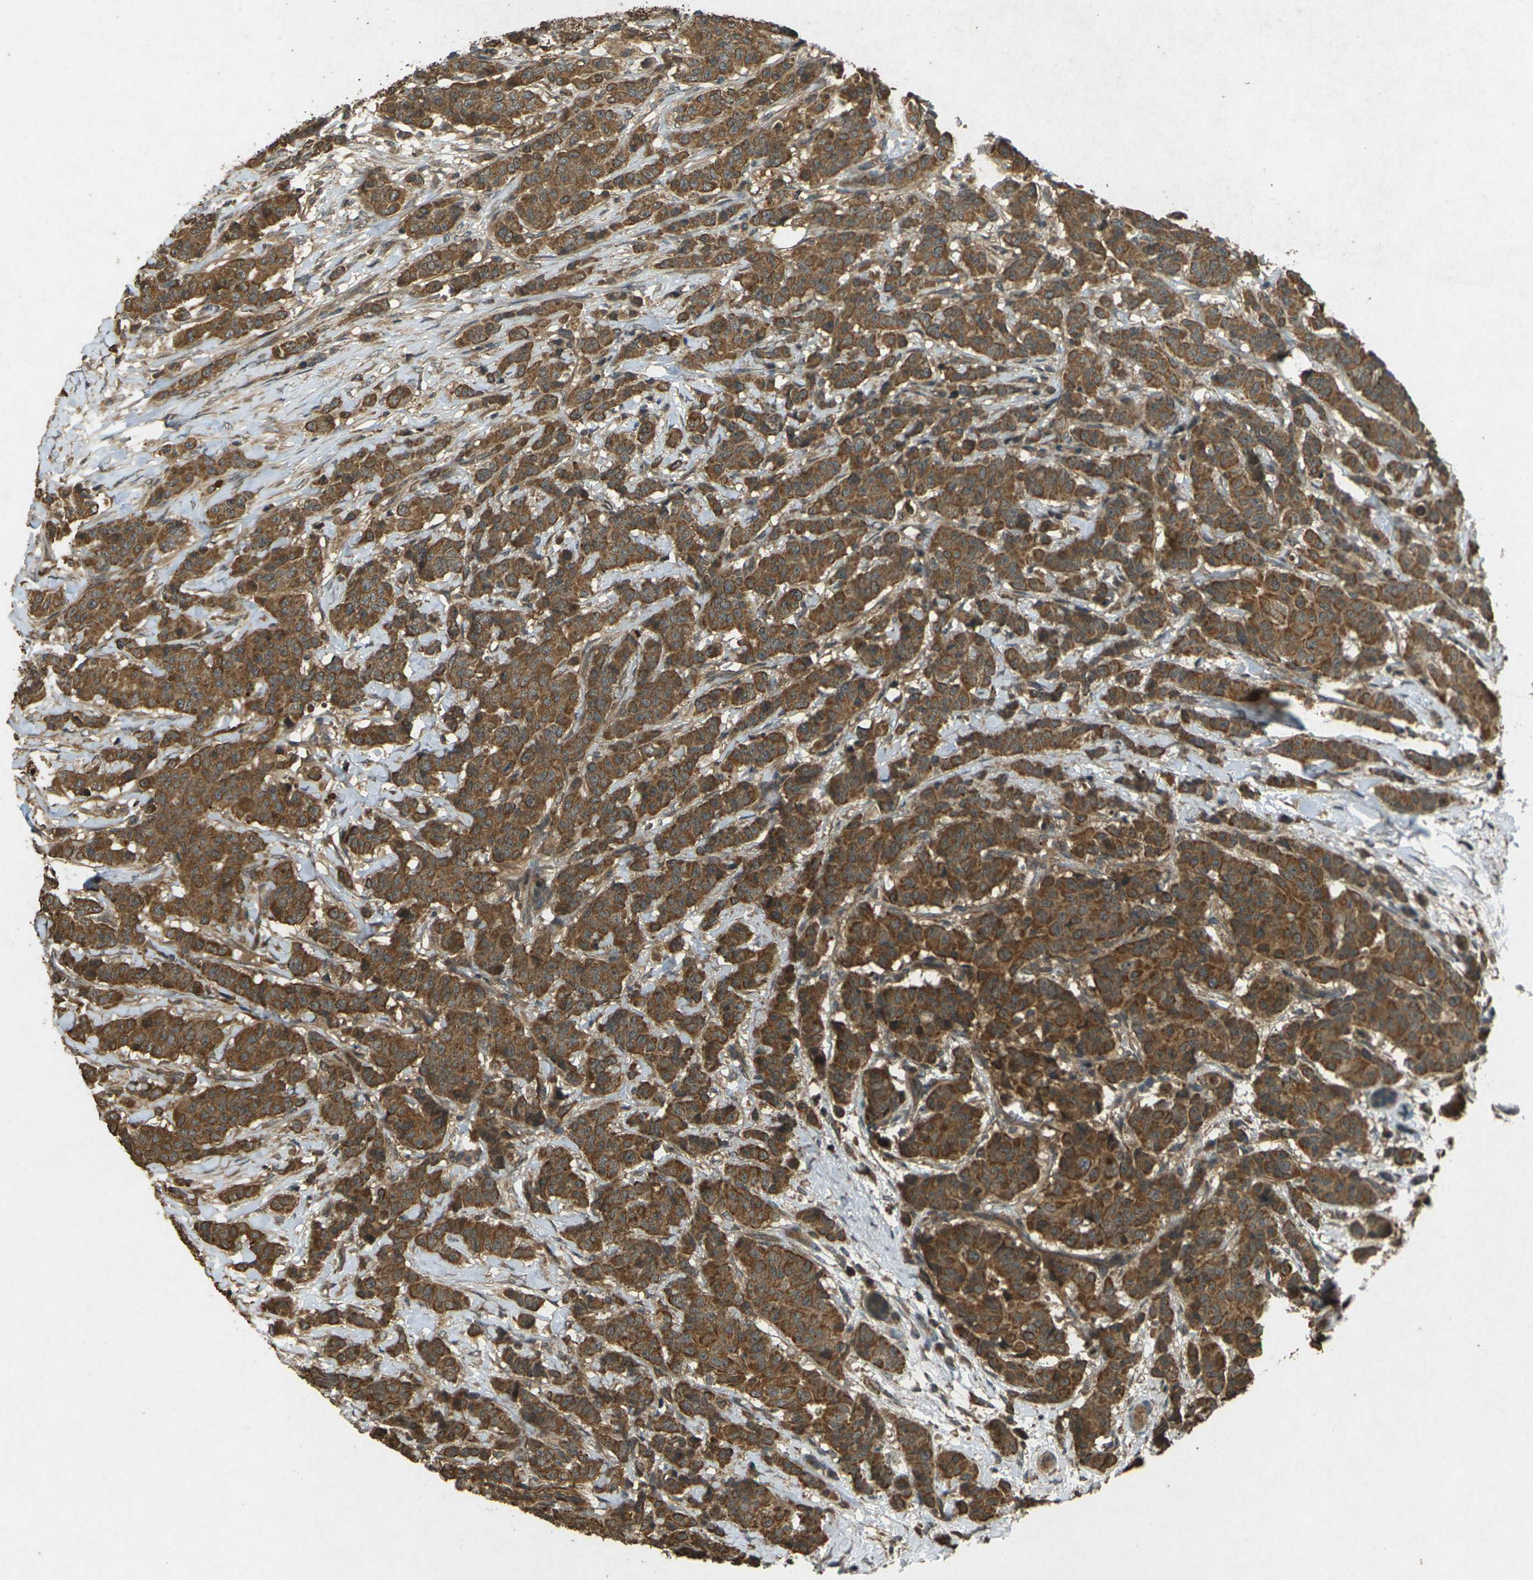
{"staining": {"intensity": "strong", "quantity": ">75%", "location": "cytoplasmic/membranous"}, "tissue": "breast cancer", "cell_type": "Tumor cells", "image_type": "cancer", "snomed": [{"axis": "morphology", "description": "Normal tissue, NOS"}, {"axis": "morphology", "description": "Duct carcinoma"}, {"axis": "topography", "description": "Breast"}], "caption": "This photomicrograph demonstrates immunohistochemistry staining of breast cancer (intraductal carcinoma), with high strong cytoplasmic/membranous expression in approximately >75% of tumor cells.", "gene": "TAP1", "patient": {"sex": "female", "age": 40}}